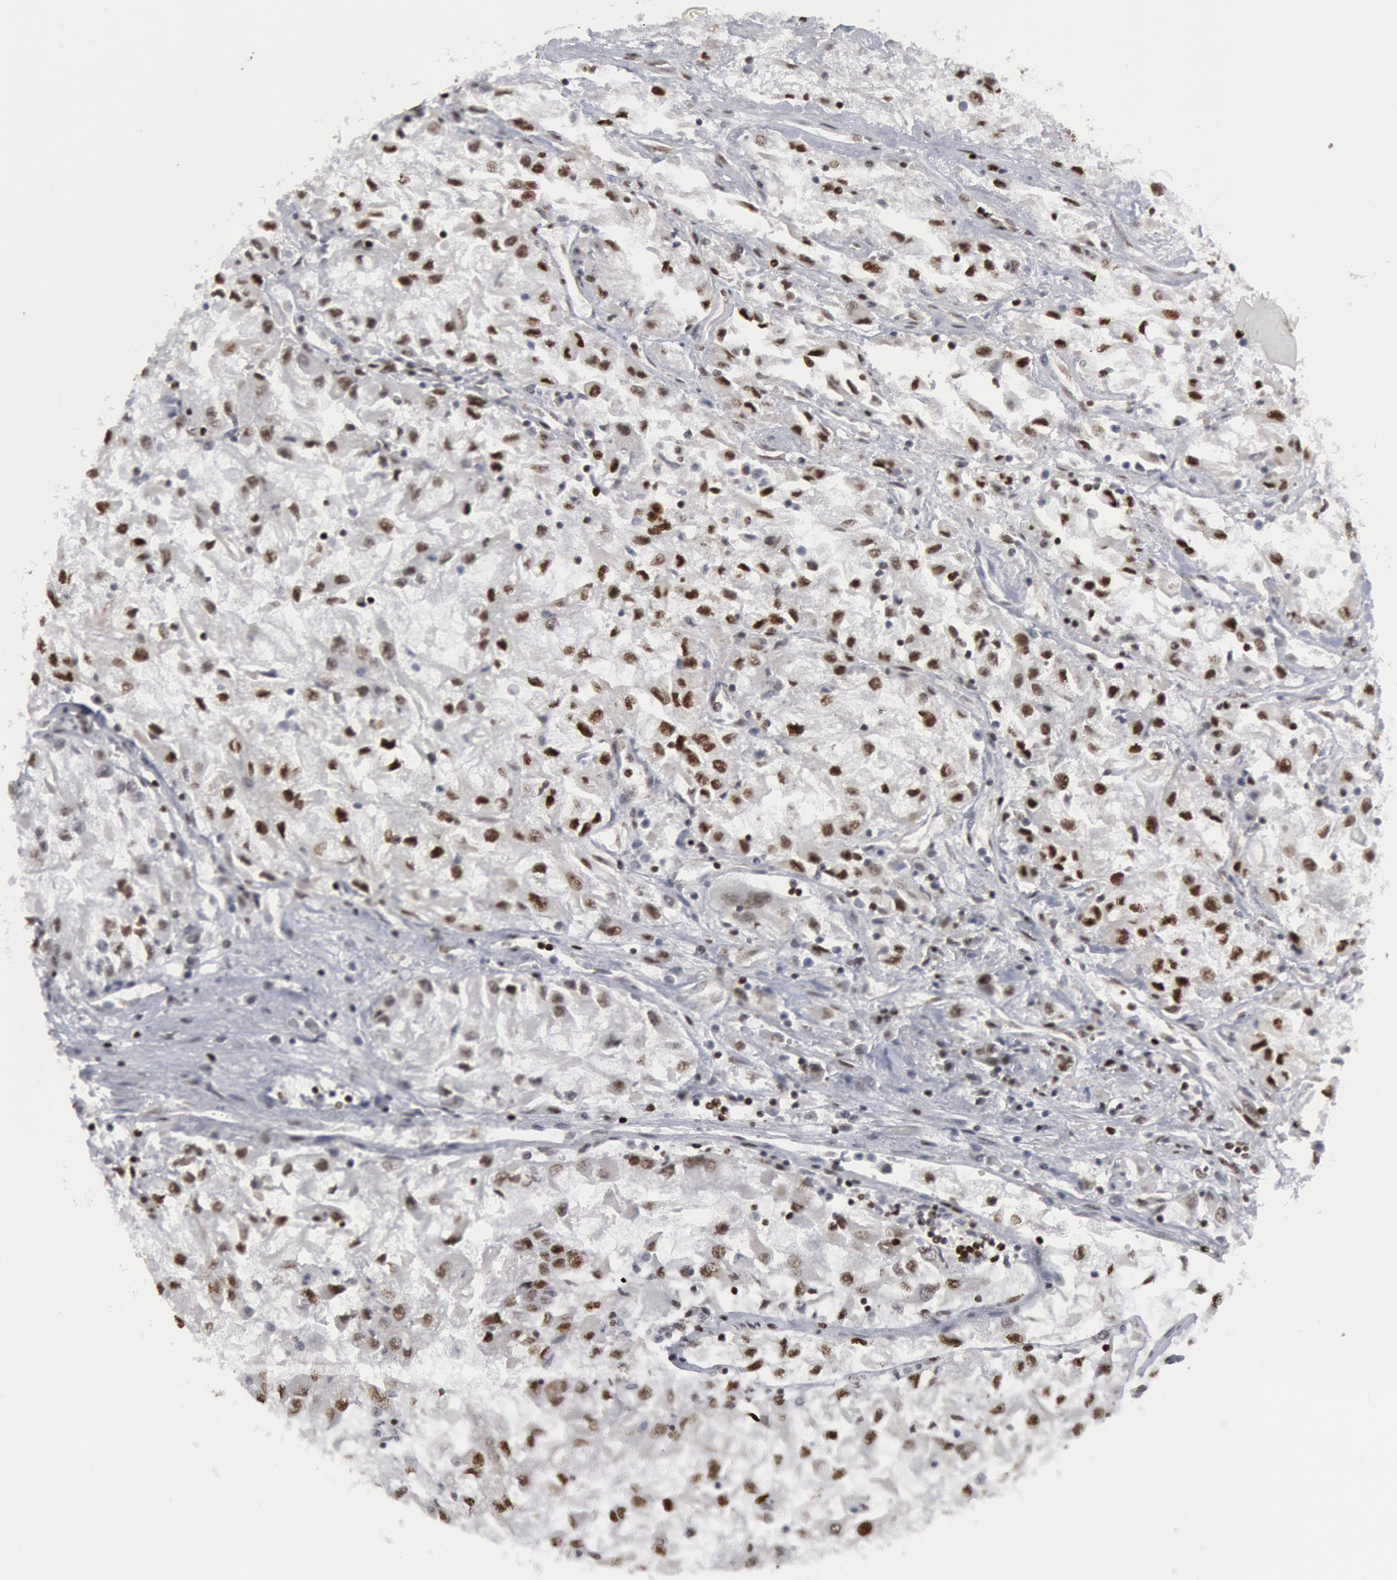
{"staining": {"intensity": "moderate", "quantity": "25%-75%", "location": "nuclear"}, "tissue": "renal cancer", "cell_type": "Tumor cells", "image_type": "cancer", "snomed": [{"axis": "morphology", "description": "Adenocarcinoma, NOS"}, {"axis": "topography", "description": "Kidney"}], "caption": "Moderate nuclear expression is appreciated in about 25%-75% of tumor cells in adenocarcinoma (renal). (DAB (3,3'-diaminobenzidine) IHC, brown staining for protein, blue staining for nuclei).", "gene": "MECP2", "patient": {"sex": "male", "age": 59}}